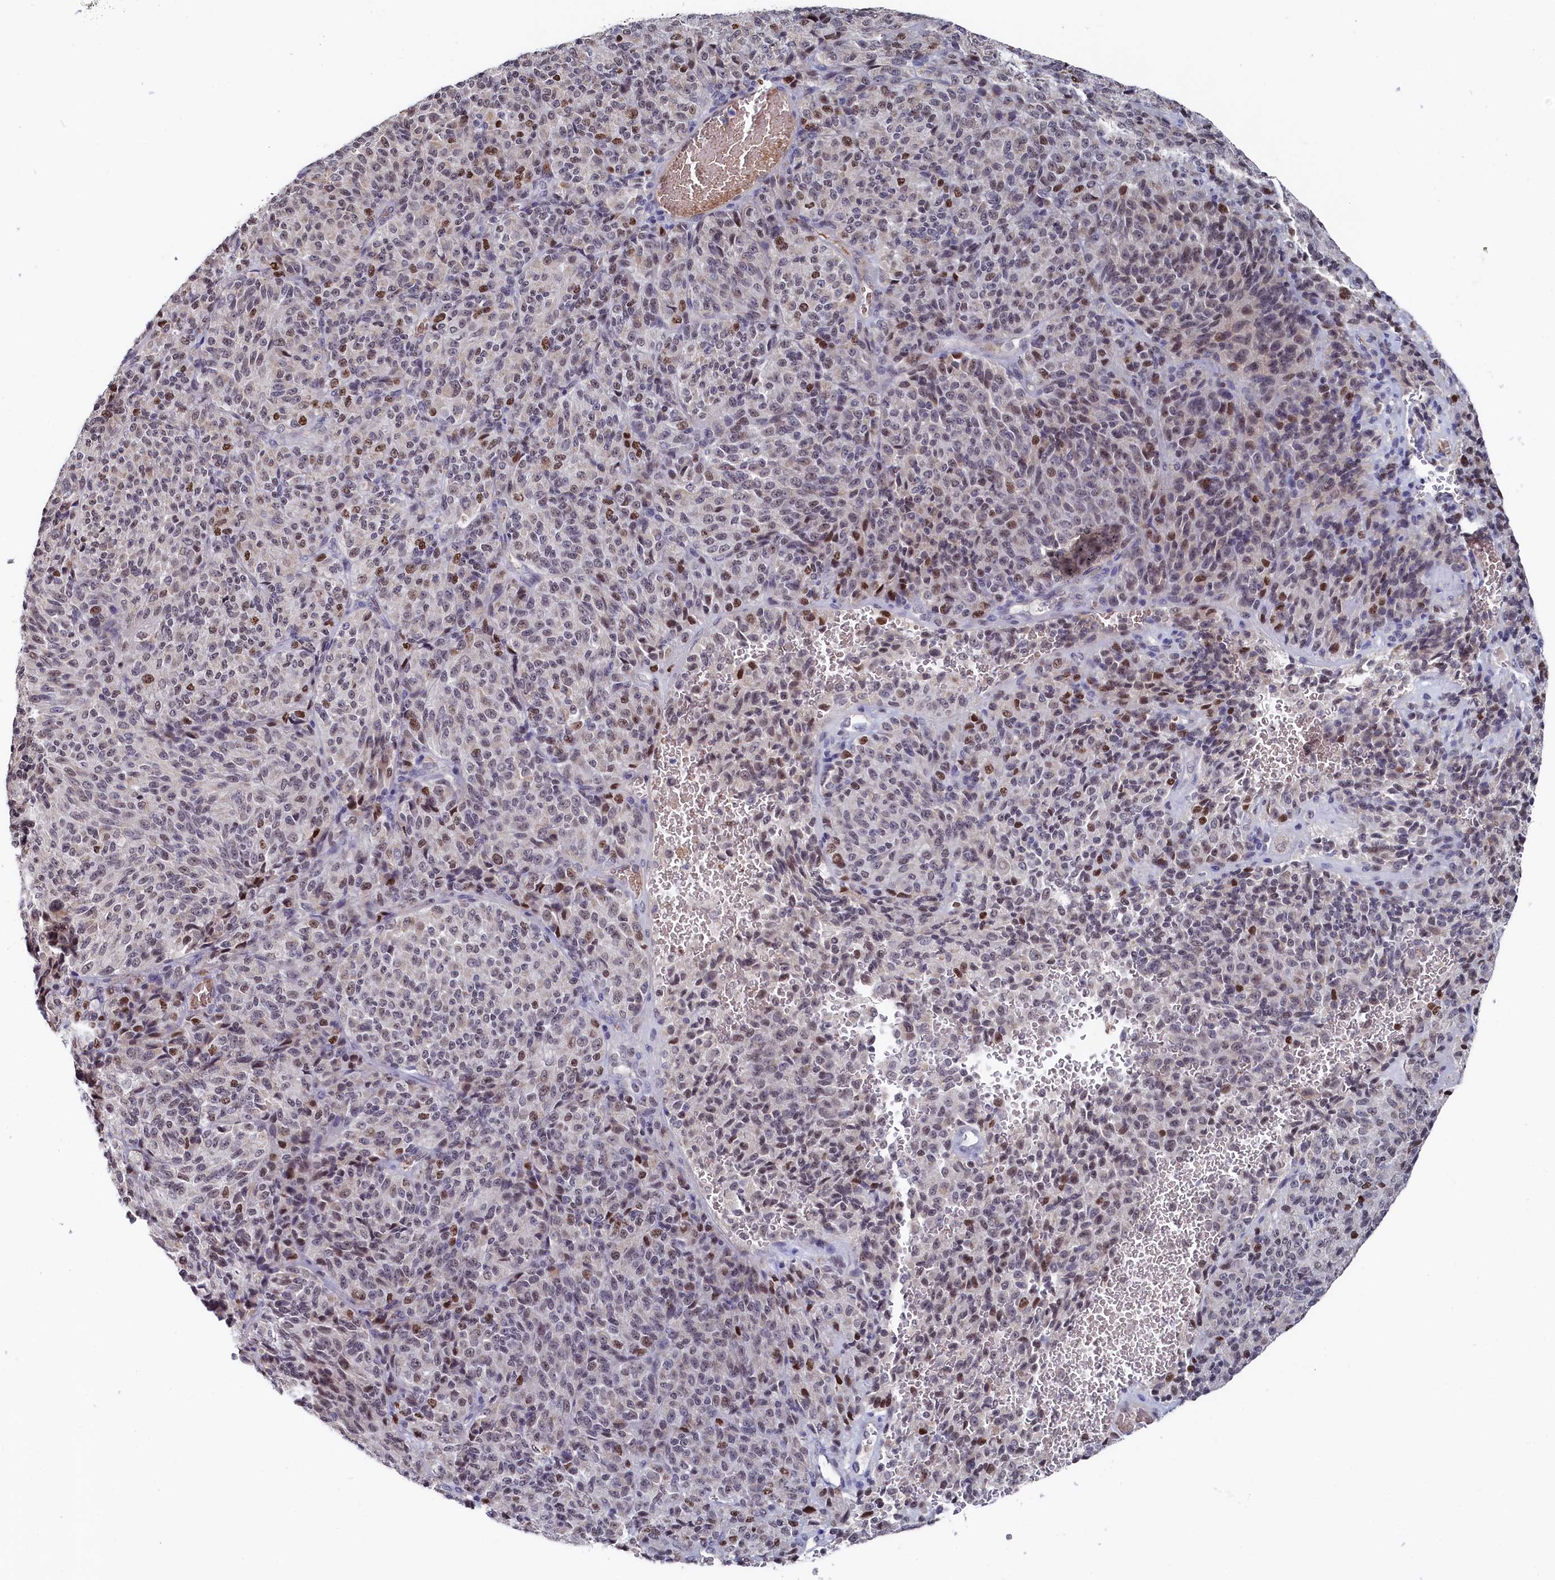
{"staining": {"intensity": "moderate", "quantity": "<25%", "location": "nuclear"}, "tissue": "melanoma", "cell_type": "Tumor cells", "image_type": "cancer", "snomed": [{"axis": "morphology", "description": "Malignant melanoma, Metastatic site"}, {"axis": "topography", "description": "Brain"}], "caption": "Human malignant melanoma (metastatic site) stained with a protein marker reveals moderate staining in tumor cells.", "gene": "TIGD4", "patient": {"sex": "female", "age": 56}}